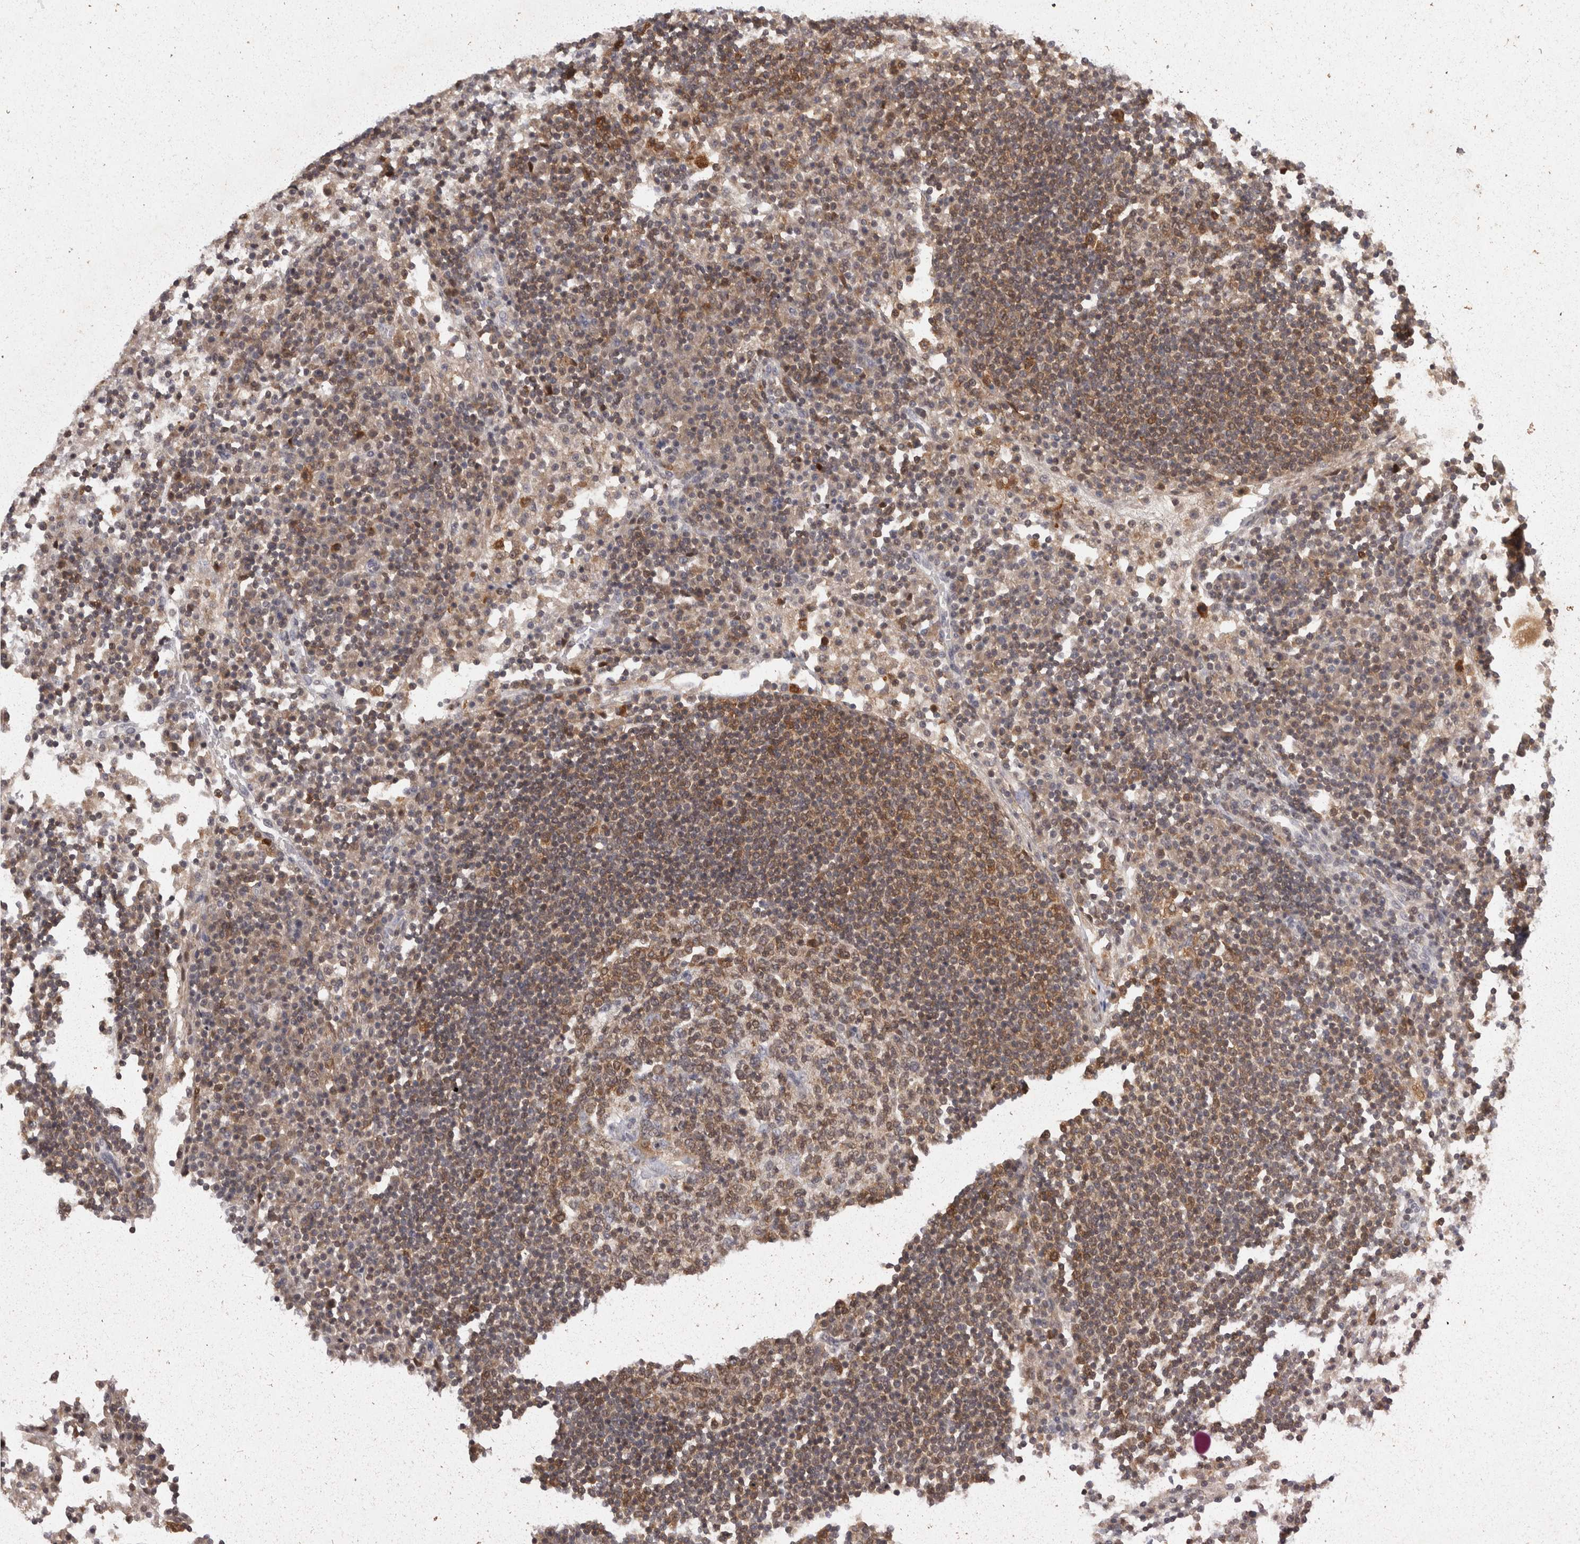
{"staining": {"intensity": "moderate", "quantity": ">75%", "location": "cytoplasmic/membranous"}, "tissue": "lymph node", "cell_type": "Germinal center cells", "image_type": "normal", "snomed": [{"axis": "morphology", "description": "Normal tissue, NOS"}, {"axis": "topography", "description": "Lymph node"}], "caption": "DAB immunohistochemical staining of benign human lymph node exhibits moderate cytoplasmic/membranous protein positivity in about >75% of germinal center cells.", "gene": "ACAT2", "patient": {"sex": "female", "age": 53}}